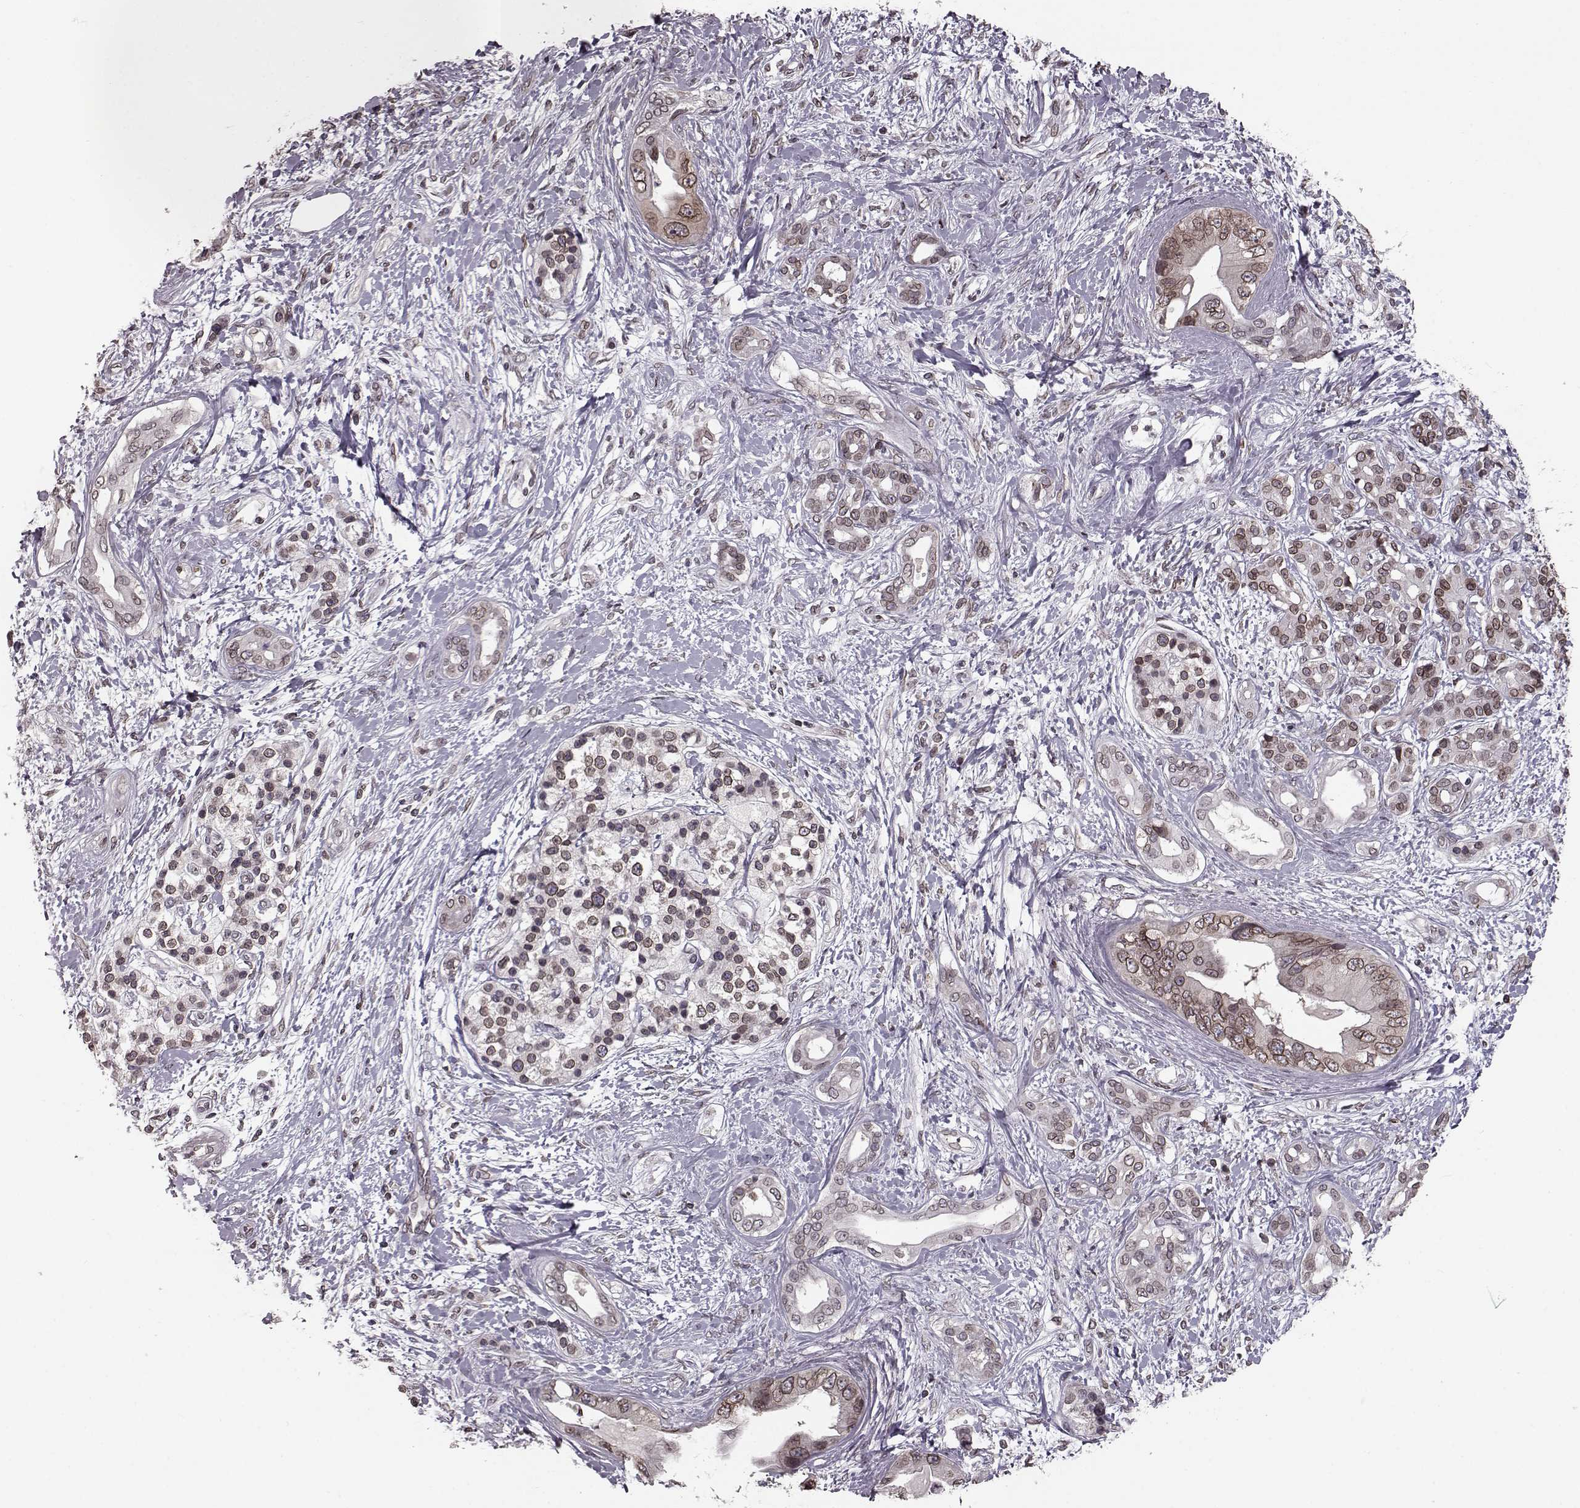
{"staining": {"intensity": "weak", "quantity": ">75%", "location": "cytoplasmic/membranous,nuclear"}, "tissue": "pancreatic cancer", "cell_type": "Tumor cells", "image_type": "cancer", "snomed": [{"axis": "morphology", "description": "Adenocarcinoma, NOS"}, {"axis": "topography", "description": "Pancreas"}], "caption": "Protein expression analysis of human pancreatic cancer (adenocarcinoma) reveals weak cytoplasmic/membranous and nuclear positivity in about >75% of tumor cells.", "gene": "NUP37", "patient": {"sex": "female", "age": 56}}